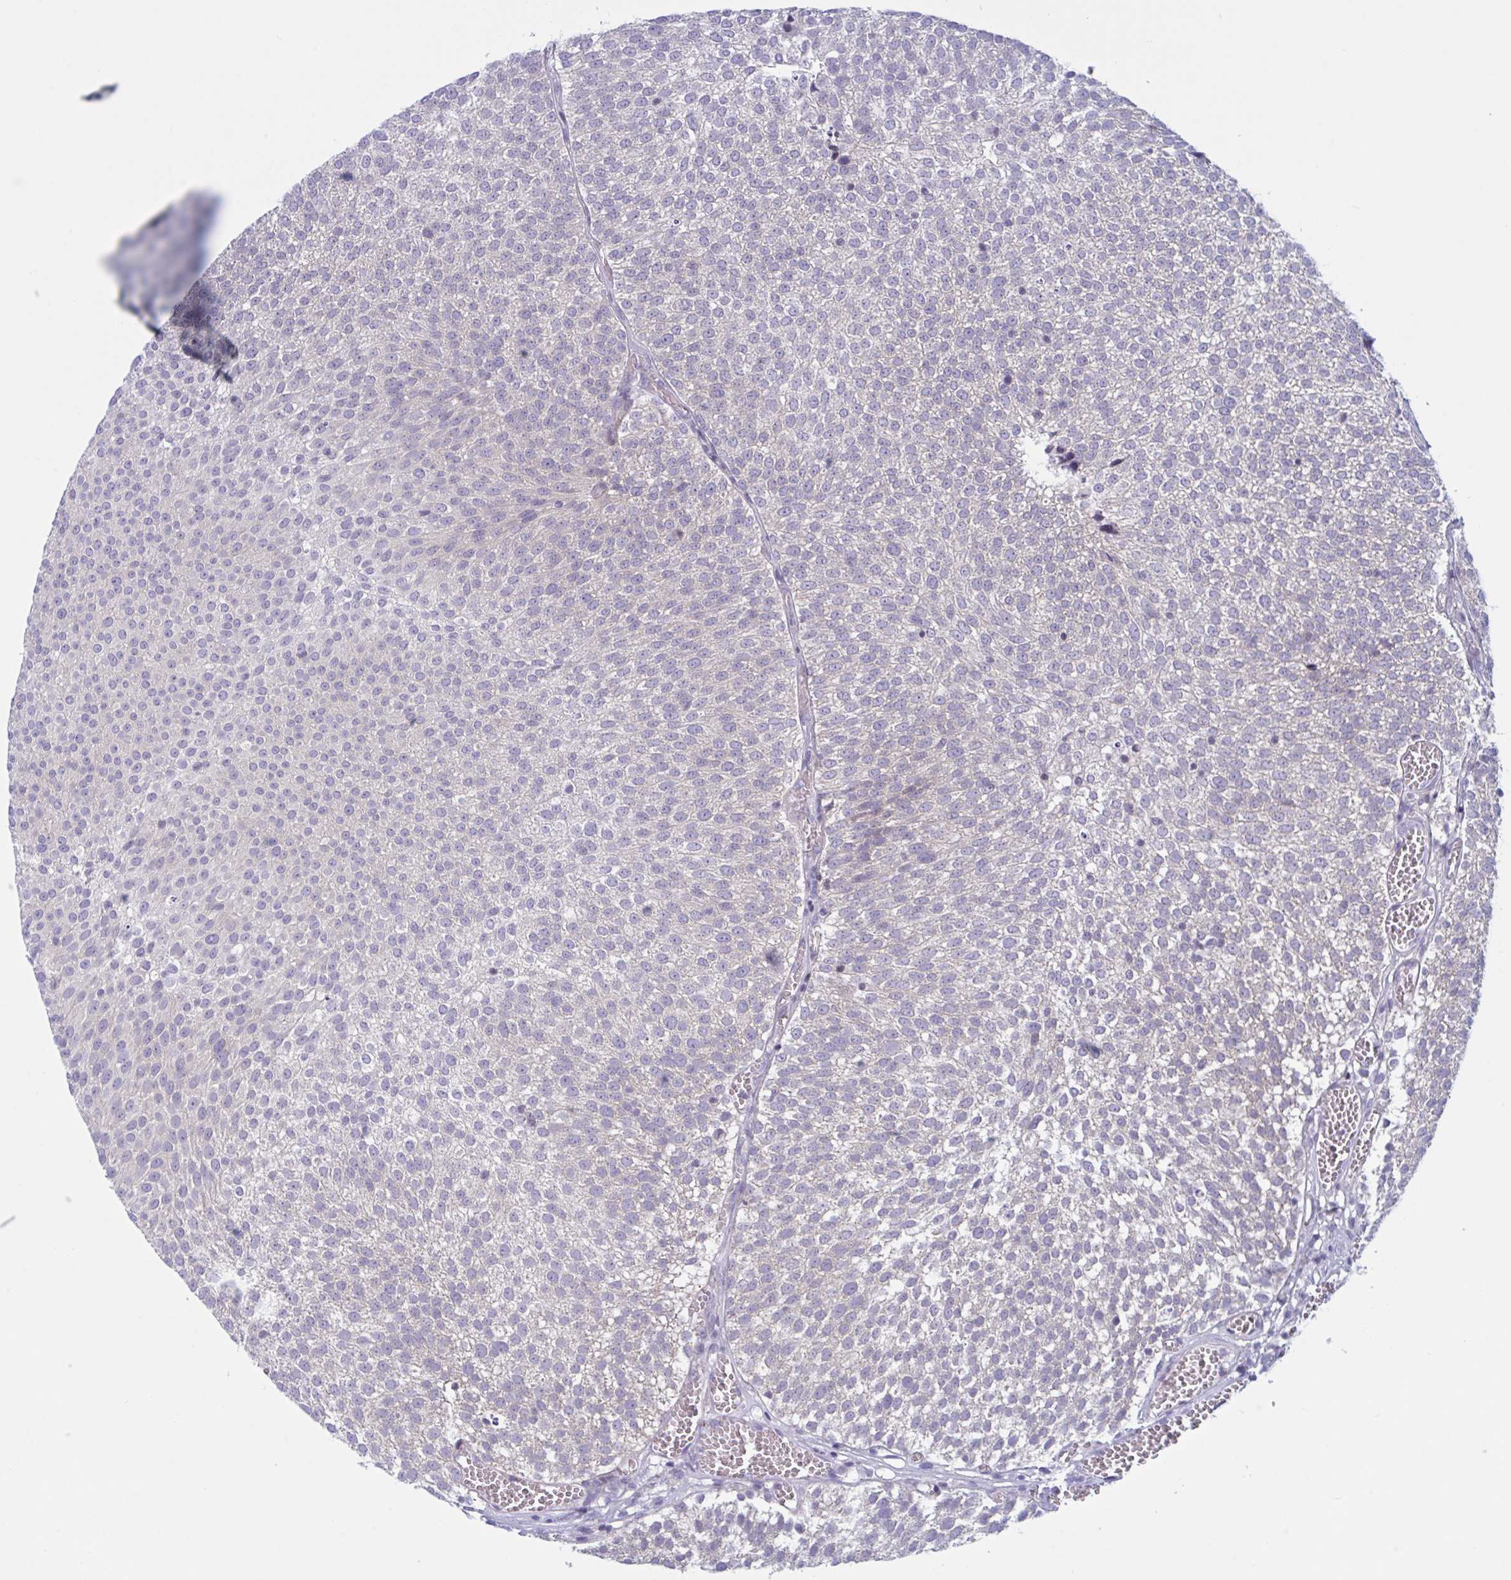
{"staining": {"intensity": "negative", "quantity": "none", "location": "none"}, "tissue": "urothelial cancer", "cell_type": "Tumor cells", "image_type": "cancer", "snomed": [{"axis": "morphology", "description": "Urothelial carcinoma, Low grade"}, {"axis": "topography", "description": "Urinary bladder"}], "caption": "Immunohistochemistry (IHC) of human urothelial cancer displays no expression in tumor cells. The staining was performed using DAB to visualize the protein expression in brown, while the nuclei were stained in blue with hematoxylin (Magnification: 20x).", "gene": "NAA30", "patient": {"sex": "female", "age": 79}}